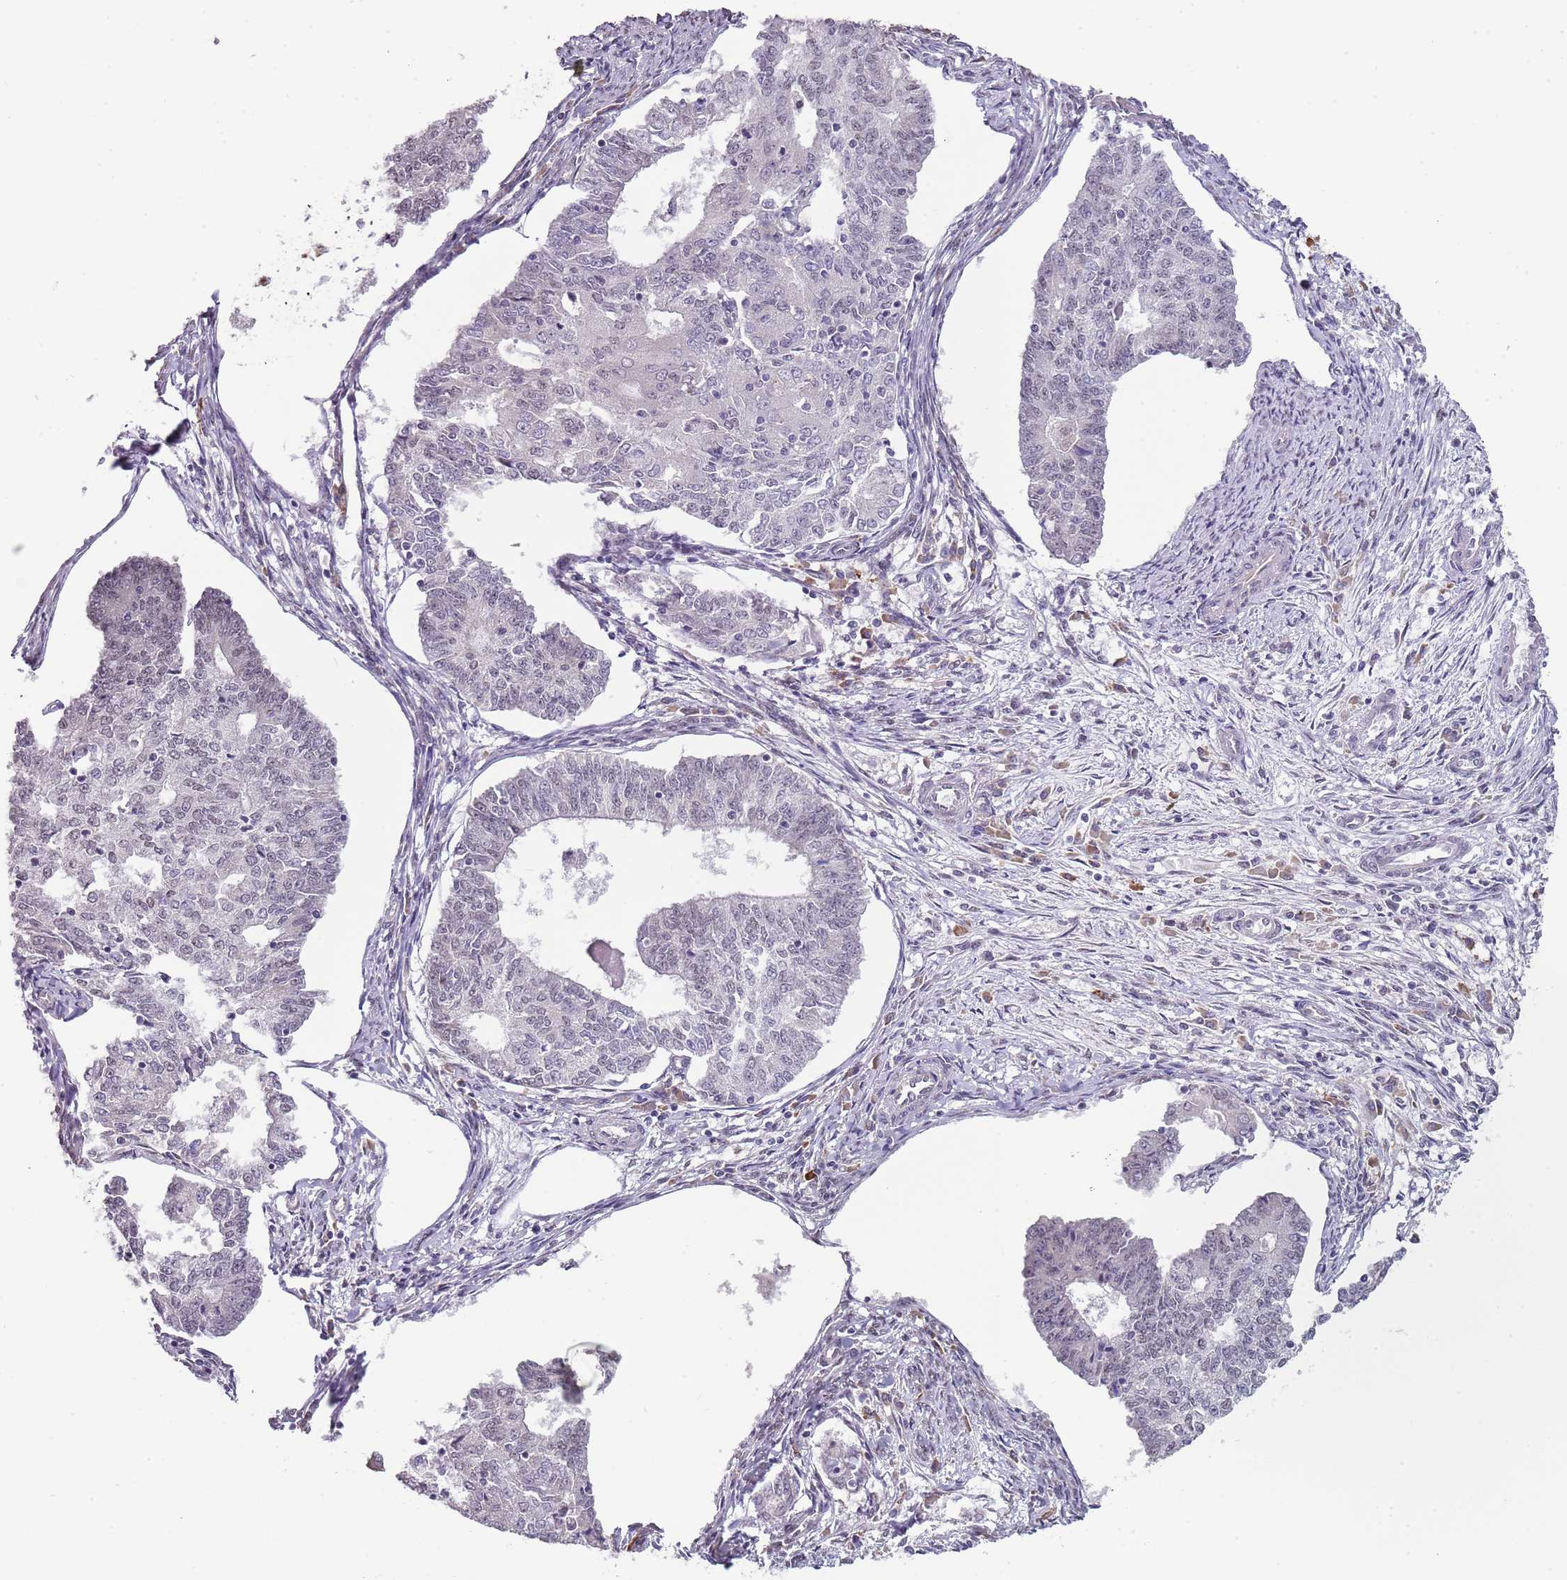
{"staining": {"intensity": "negative", "quantity": "none", "location": "none"}, "tissue": "endometrial cancer", "cell_type": "Tumor cells", "image_type": "cancer", "snomed": [{"axis": "morphology", "description": "Adenocarcinoma, NOS"}, {"axis": "topography", "description": "Endometrium"}], "caption": "A photomicrograph of human endometrial cancer (adenocarcinoma) is negative for staining in tumor cells. Brightfield microscopy of IHC stained with DAB (brown) and hematoxylin (blue), captured at high magnification.", "gene": "NBPF3", "patient": {"sex": "female", "age": 56}}